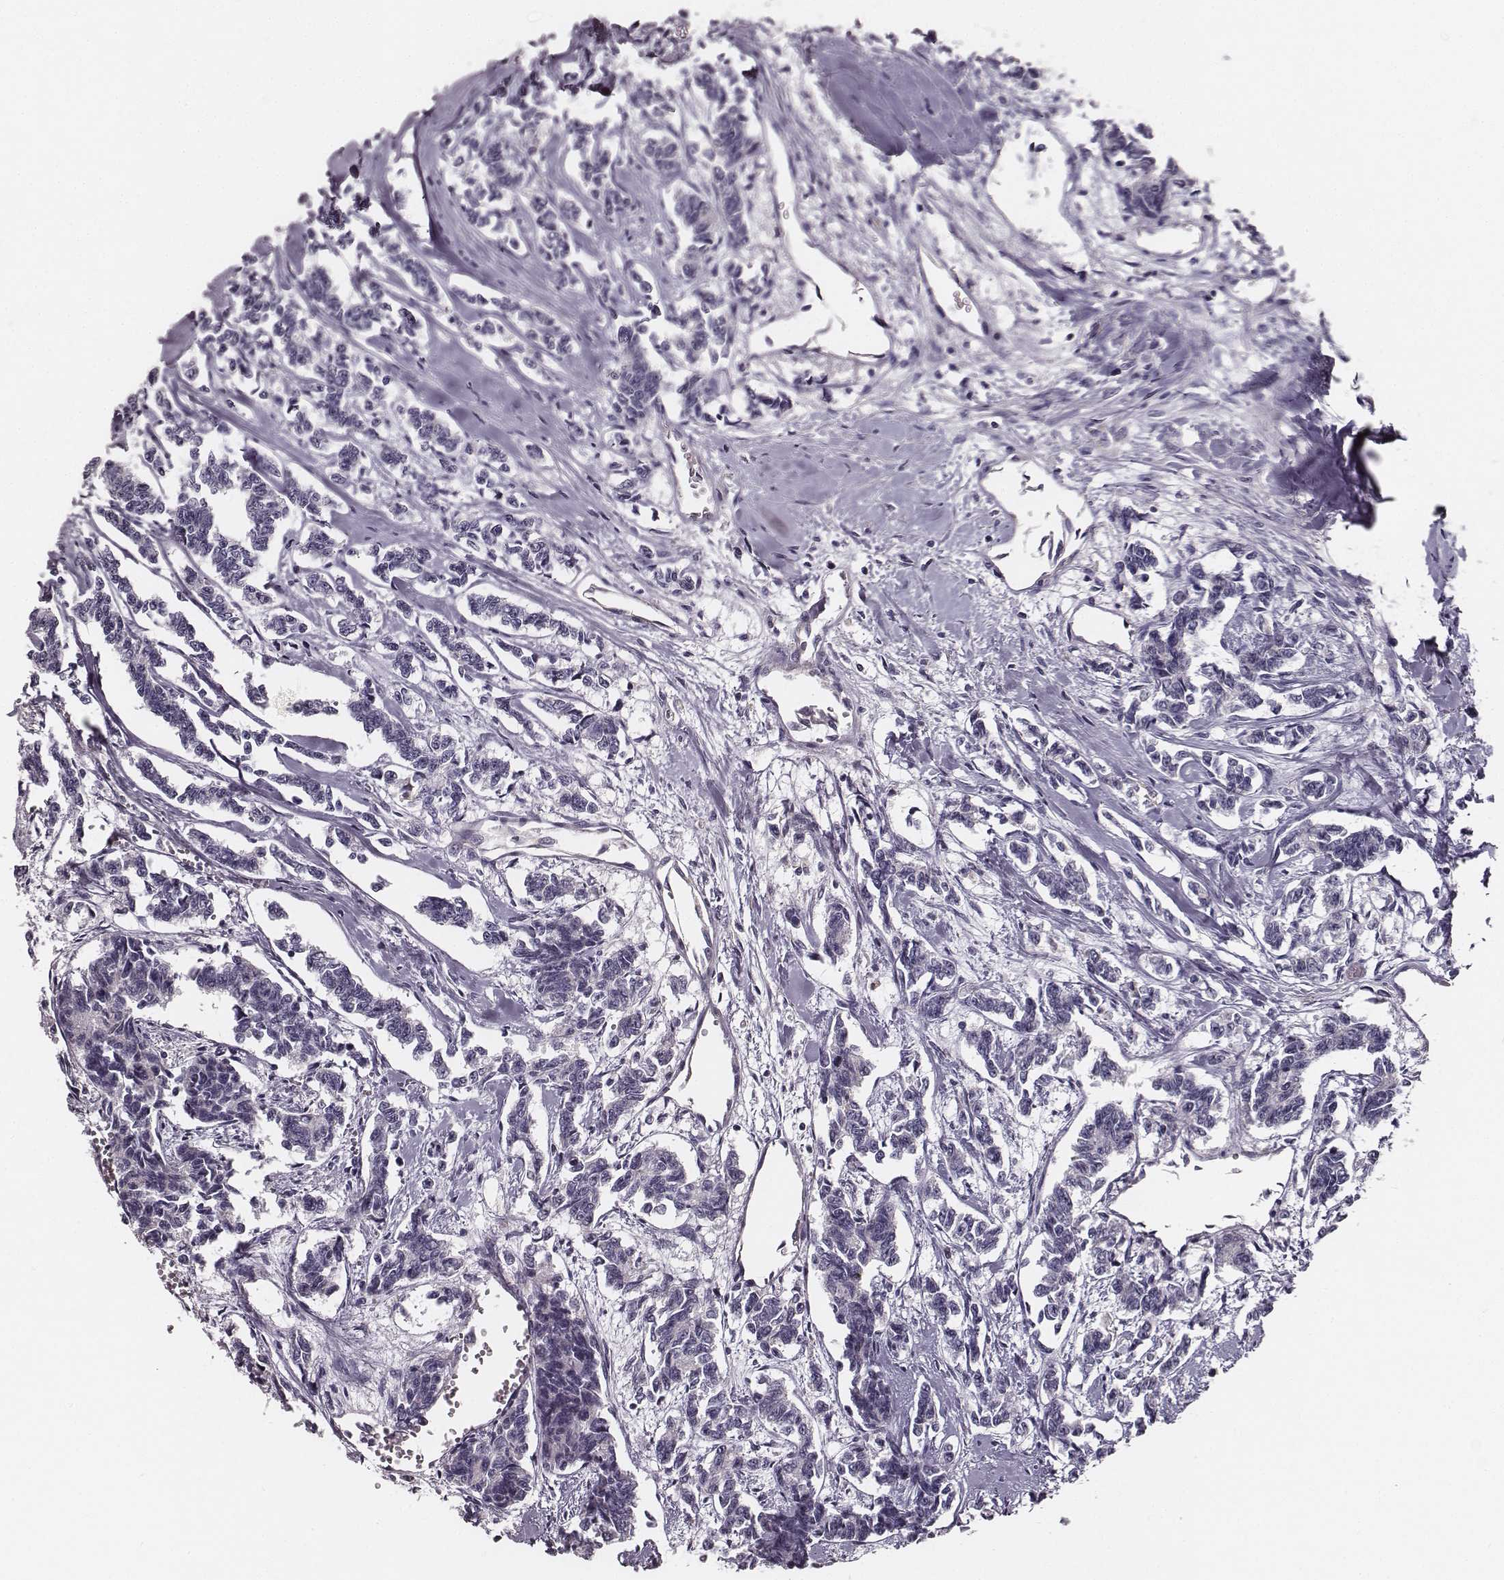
{"staining": {"intensity": "negative", "quantity": "none", "location": "none"}, "tissue": "carcinoid", "cell_type": "Tumor cells", "image_type": "cancer", "snomed": [{"axis": "morphology", "description": "Carcinoid, malignant, NOS"}, {"axis": "topography", "description": "Kidney"}], "caption": "This image is of carcinoid (malignant) stained with immunohistochemistry to label a protein in brown with the nuclei are counter-stained blue. There is no expression in tumor cells. (DAB immunohistochemistry, high magnification).", "gene": "UBL4B", "patient": {"sex": "female", "age": 41}}